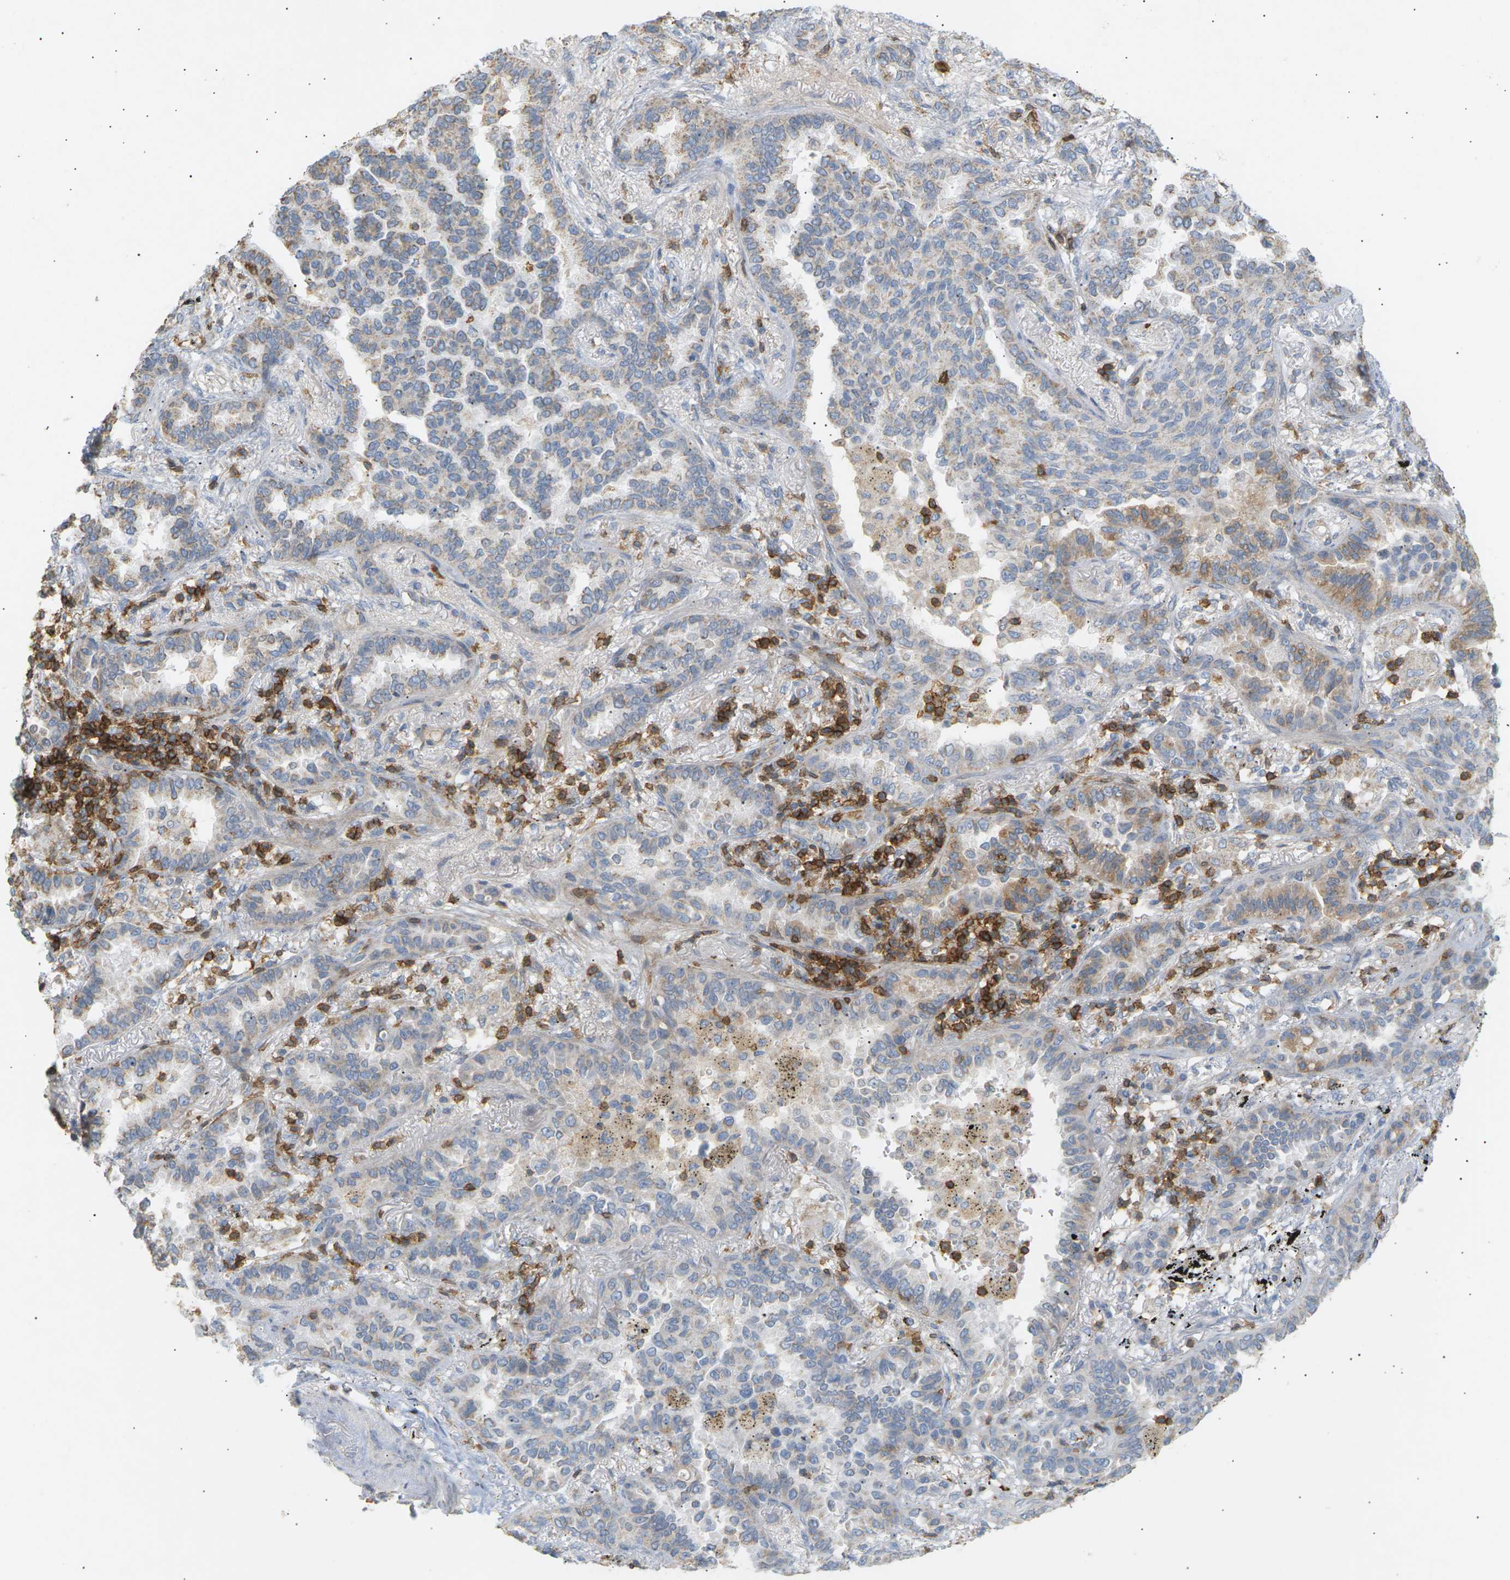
{"staining": {"intensity": "weak", "quantity": "25%-75%", "location": "cytoplasmic/membranous"}, "tissue": "lung cancer", "cell_type": "Tumor cells", "image_type": "cancer", "snomed": [{"axis": "morphology", "description": "Normal tissue, NOS"}, {"axis": "morphology", "description": "Adenocarcinoma, NOS"}, {"axis": "topography", "description": "Lung"}], "caption": "Human lung cancer (adenocarcinoma) stained for a protein (brown) shows weak cytoplasmic/membranous positive expression in approximately 25%-75% of tumor cells.", "gene": "LIME1", "patient": {"sex": "male", "age": 59}}